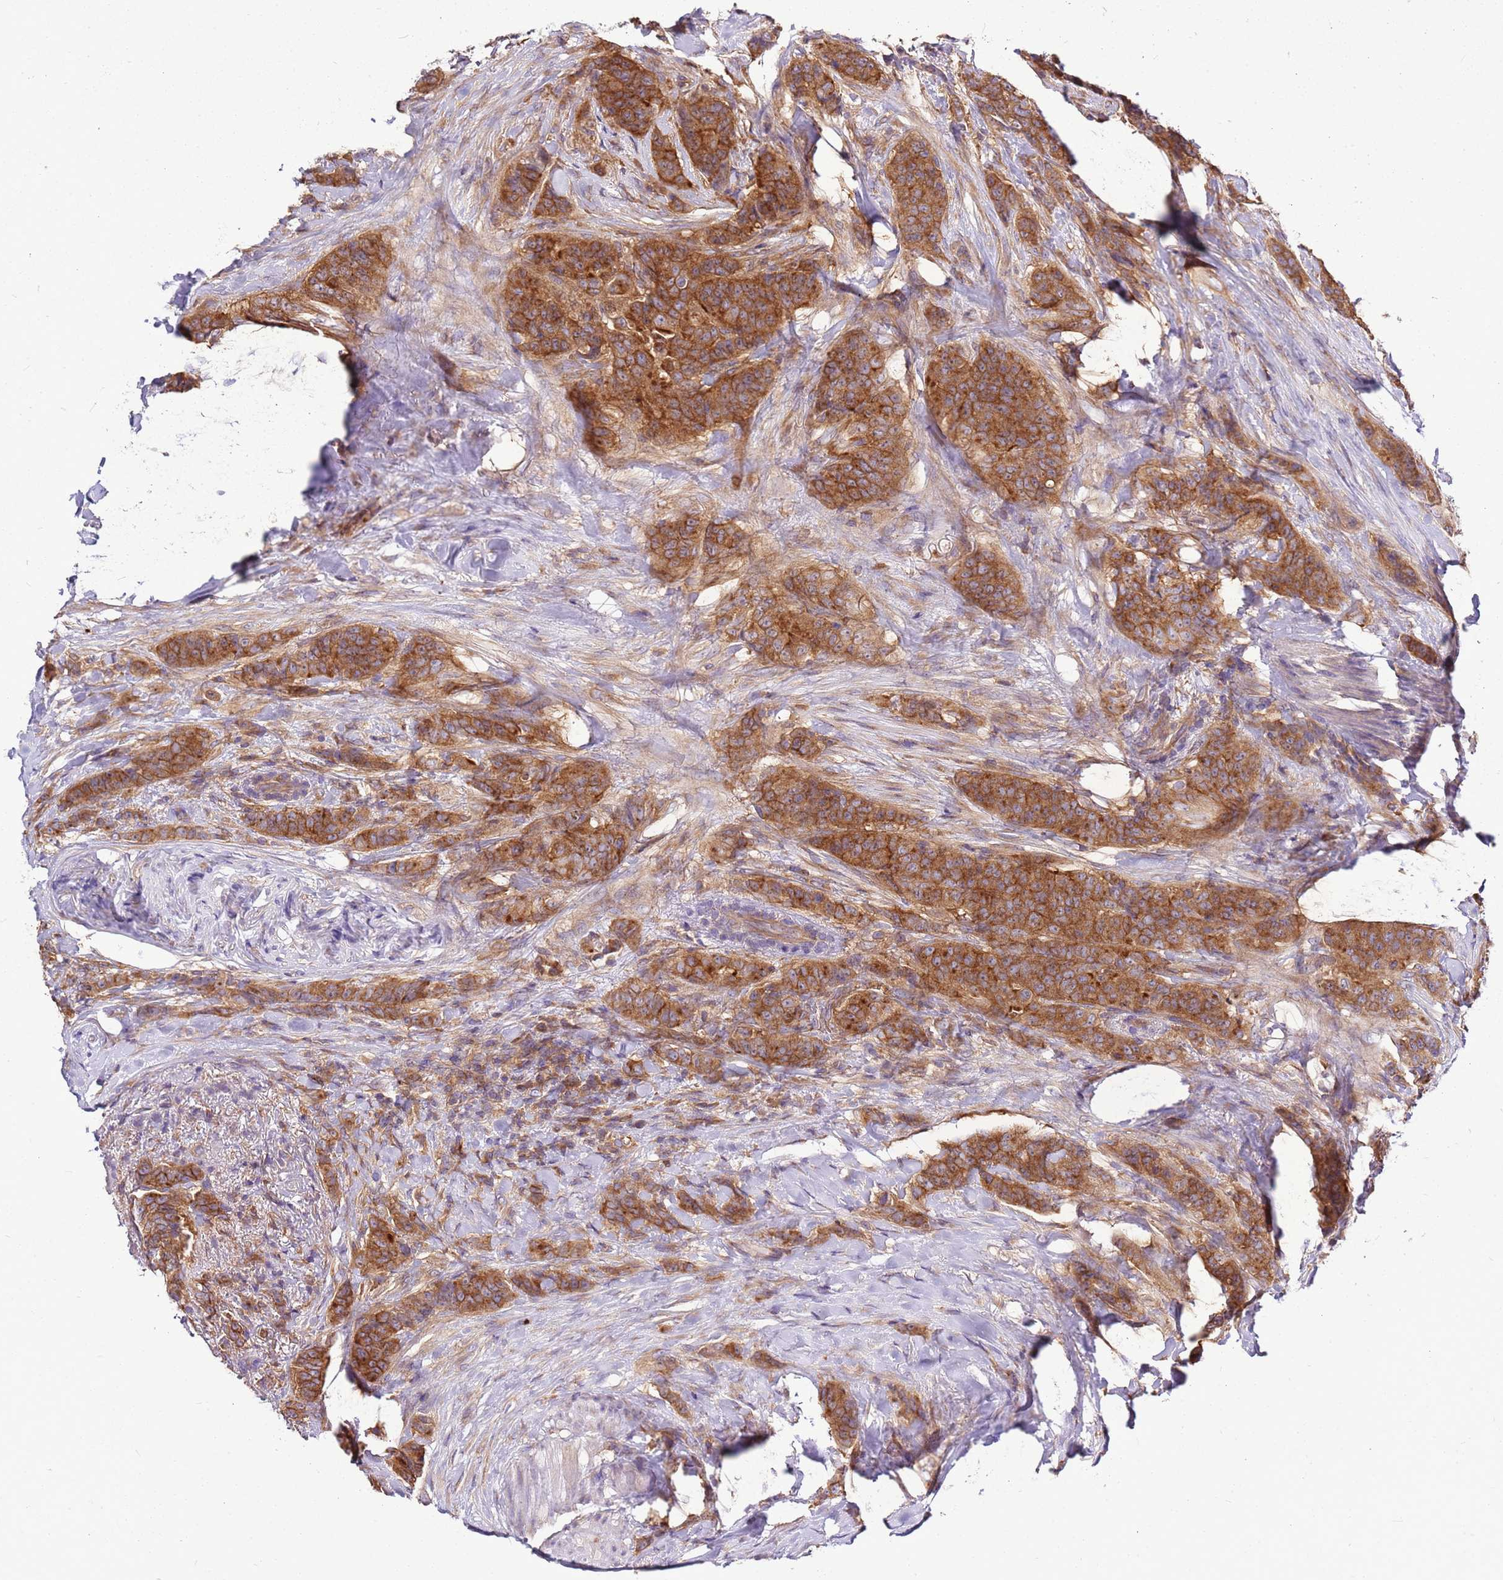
{"staining": {"intensity": "moderate", "quantity": ">75%", "location": "cytoplasmic/membranous"}, "tissue": "breast cancer", "cell_type": "Tumor cells", "image_type": "cancer", "snomed": [{"axis": "morphology", "description": "Duct carcinoma"}, {"axis": "topography", "description": "Breast"}], "caption": "High-magnification brightfield microscopy of breast intraductal carcinoma stained with DAB (brown) and counterstained with hematoxylin (blue). tumor cells exhibit moderate cytoplasmic/membranous positivity is present in about>75% of cells.", "gene": "ATXN2L", "patient": {"sex": "female", "age": 40}}